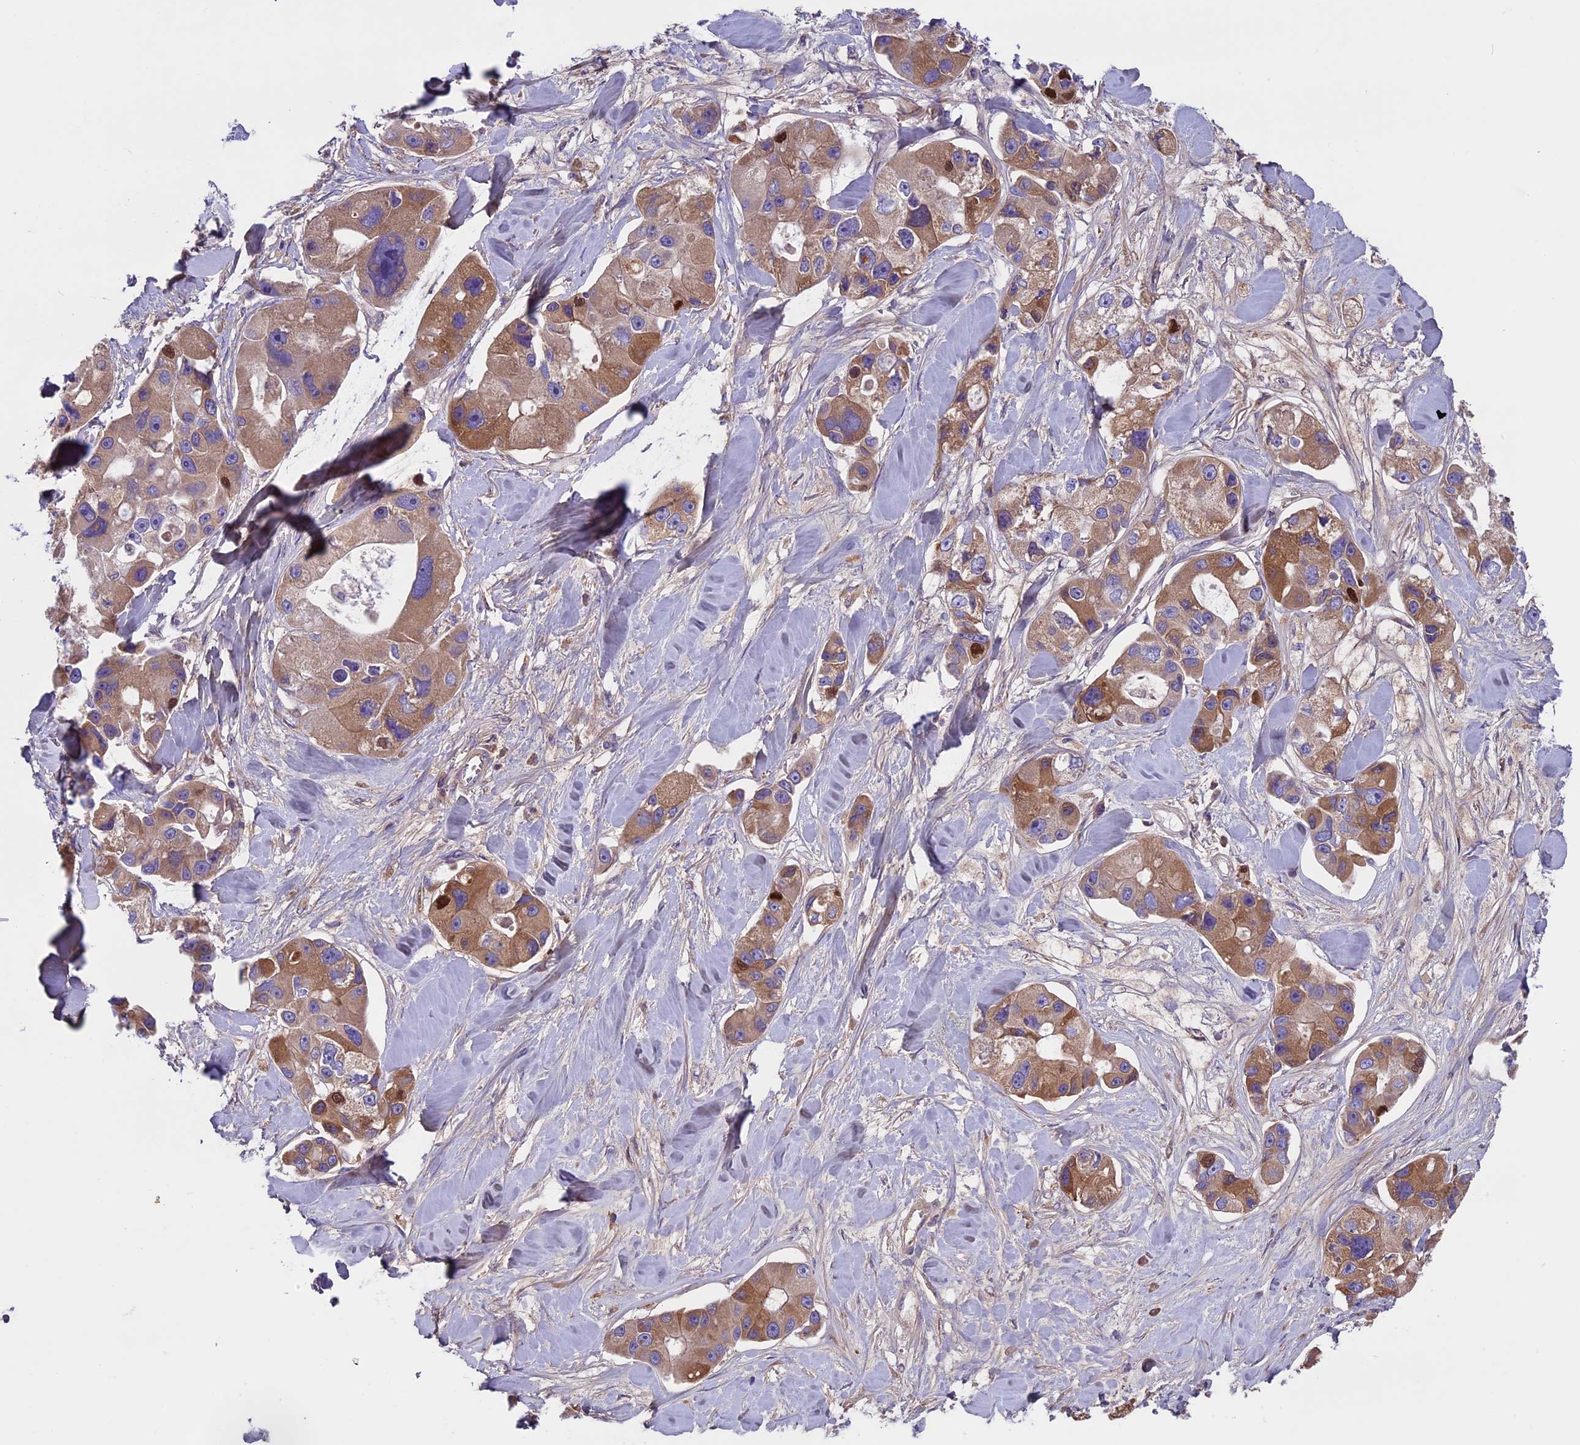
{"staining": {"intensity": "moderate", "quantity": ">75%", "location": "cytoplasmic/membranous"}, "tissue": "lung cancer", "cell_type": "Tumor cells", "image_type": "cancer", "snomed": [{"axis": "morphology", "description": "Adenocarcinoma, NOS"}, {"axis": "topography", "description": "Lung"}], "caption": "Moderate cytoplasmic/membranous positivity is appreciated in about >75% of tumor cells in lung cancer (adenocarcinoma). Immunohistochemistry (ihc) stains the protein in brown and the nuclei are stained blue.", "gene": "DCTN5", "patient": {"sex": "female", "age": 54}}